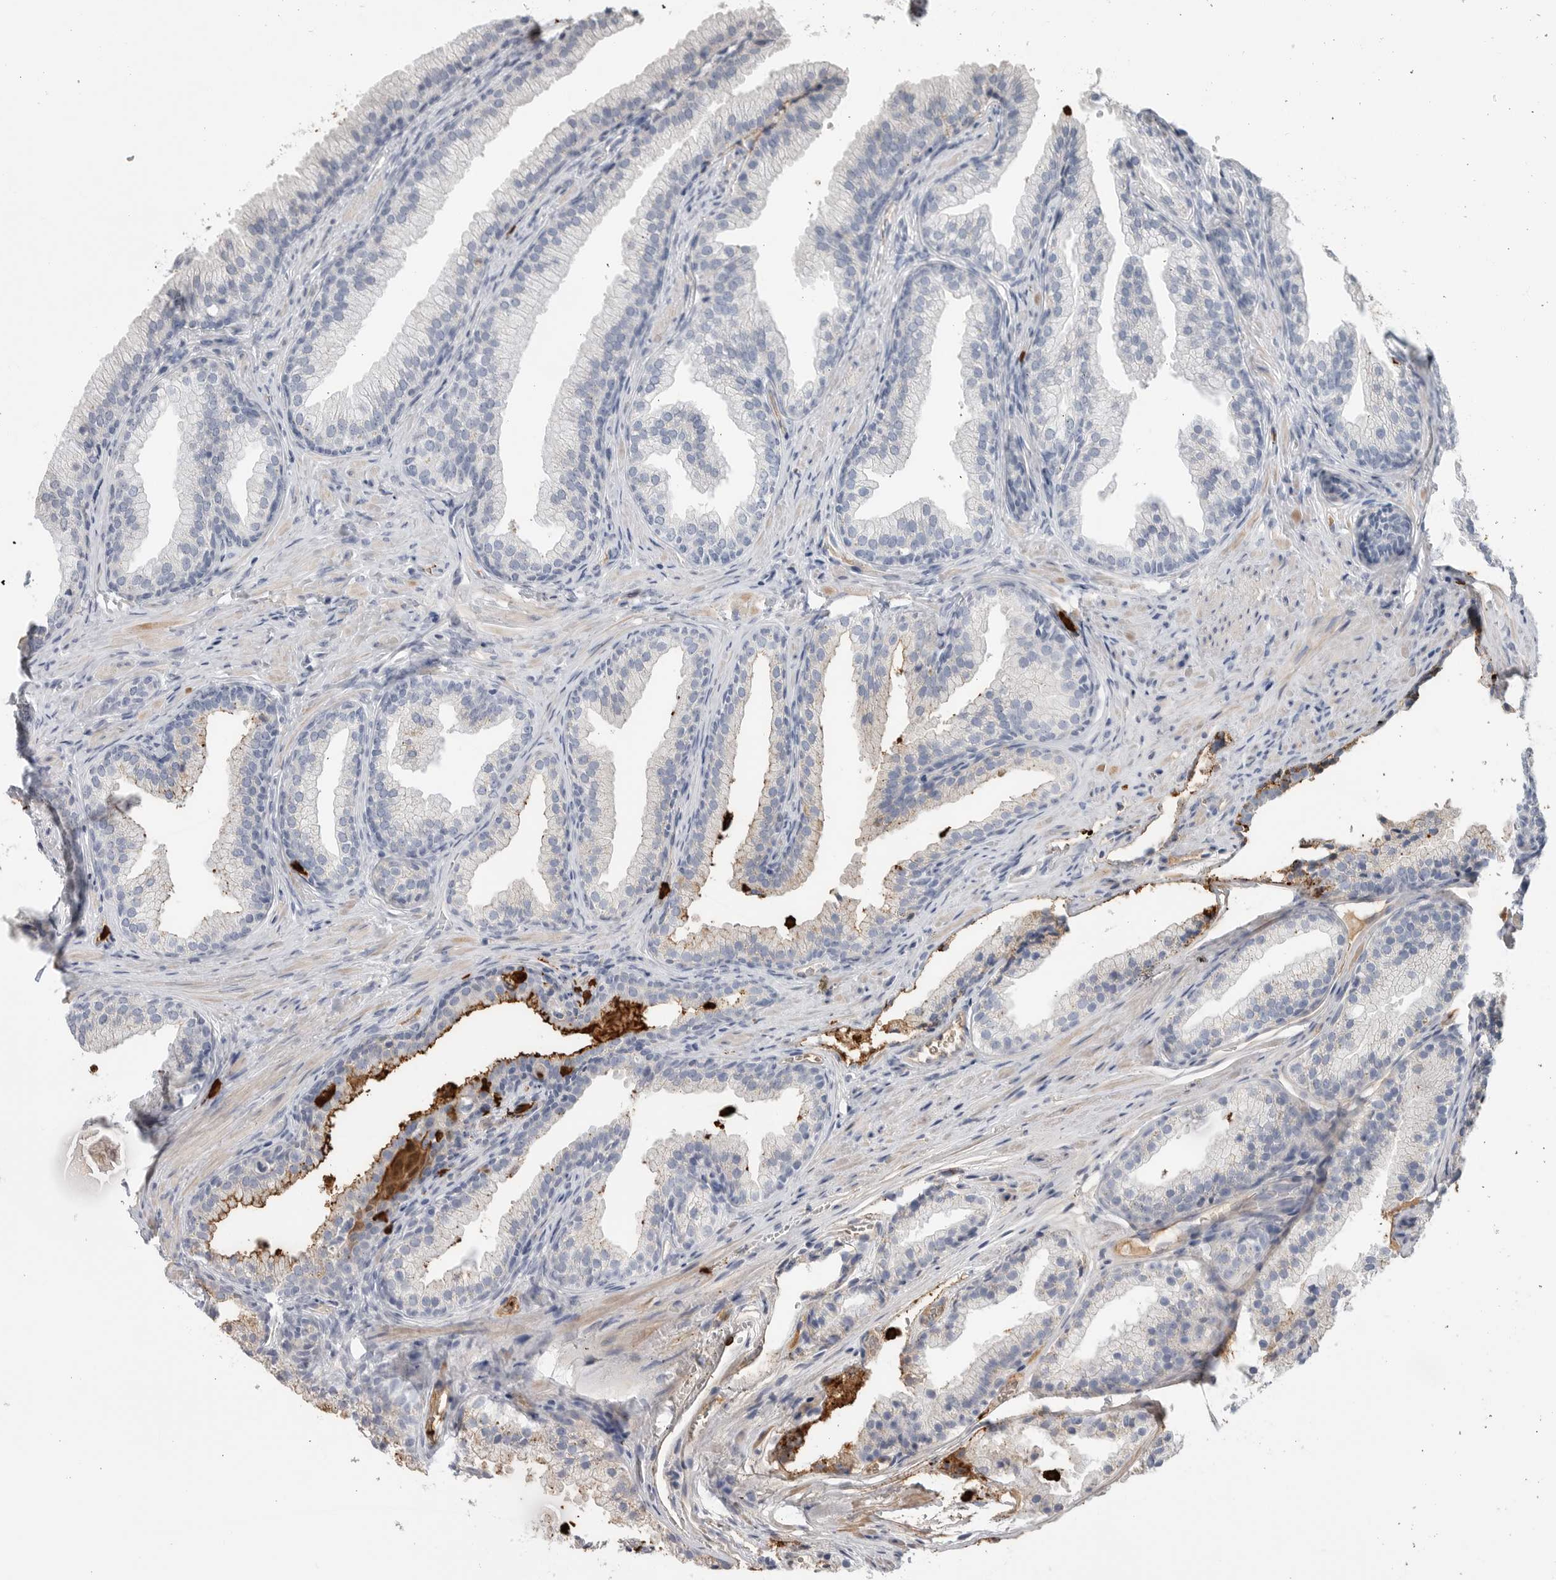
{"staining": {"intensity": "negative", "quantity": "none", "location": "none"}, "tissue": "prostate", "cell_type": "Glandular cells", "image_type": "normal", "snomed": [{"axis": "morphology", "description": "Normal tissue, NOS"}, {"axis": "topography", "description": "Prostate"}], "caption": "High power microscopy image of an IHC micrograph of unremarkable prostate, revealing no significant staining in glandular cells. (DAB (3,3'-diaminobenzidine) IHC with hematoxylin counter stain).", "gene": "CYB561D1", "patient": {"sex": "male", "age": 76}}